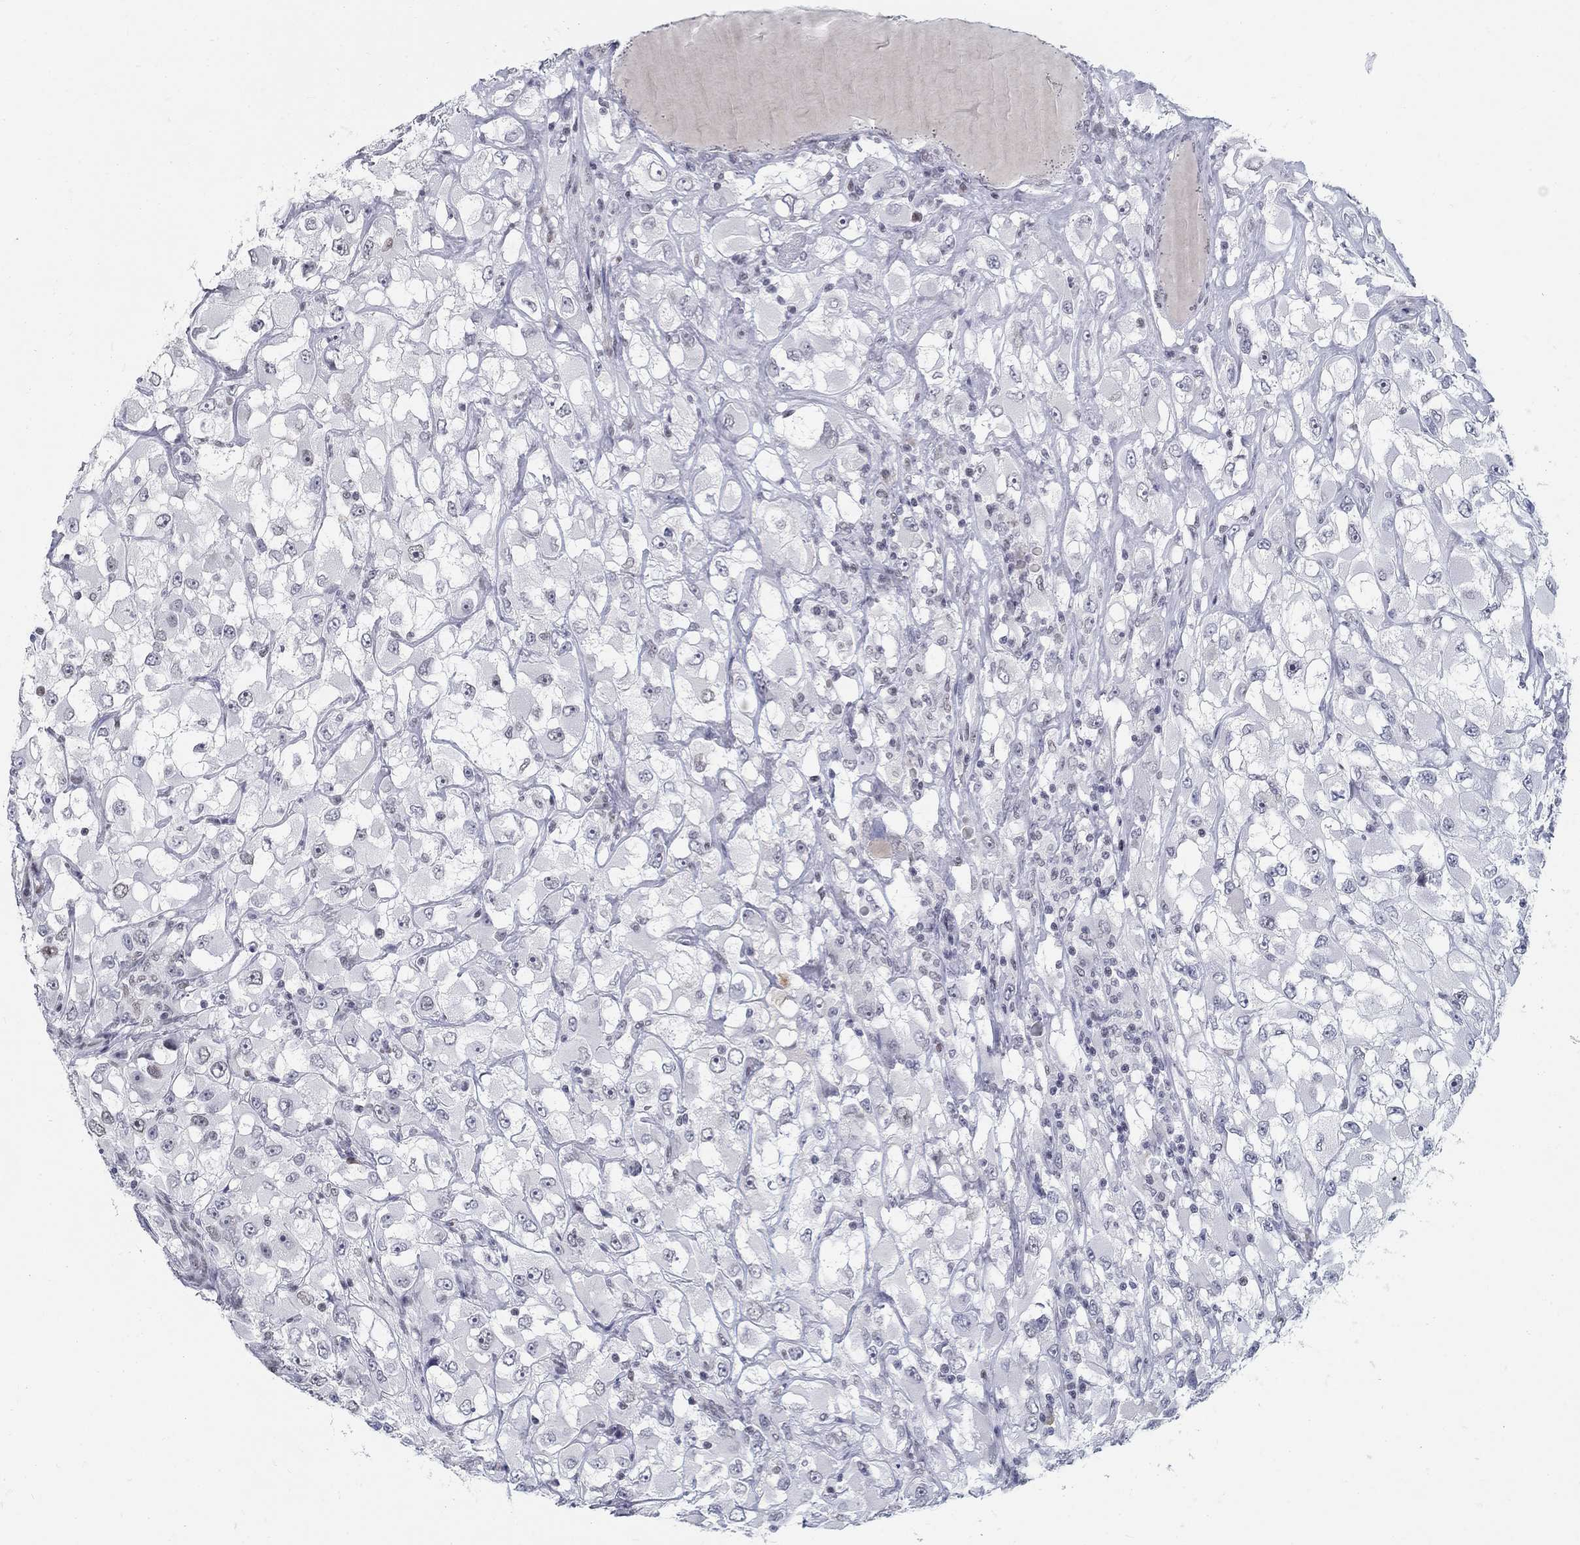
{"staining": {"intensity": "negative", "quantity": "none", "location": "none"}, "tissue": "renal cancer", "cell_type": "Tumor cells", "image_type": "cancer", "snomed": [{"axis": "morphology", "description": "Adenocarcinoma, NOS"}, {"axis": "topography", "description": "Kidney"}], "caption": "Immunohistochemistry (IHC) of renal cancer reveals no staining in tumor cells. Nuclei are stained in blue.", "gene": "BHLHE22", "patient": {"sex": "female", "age": 52}}